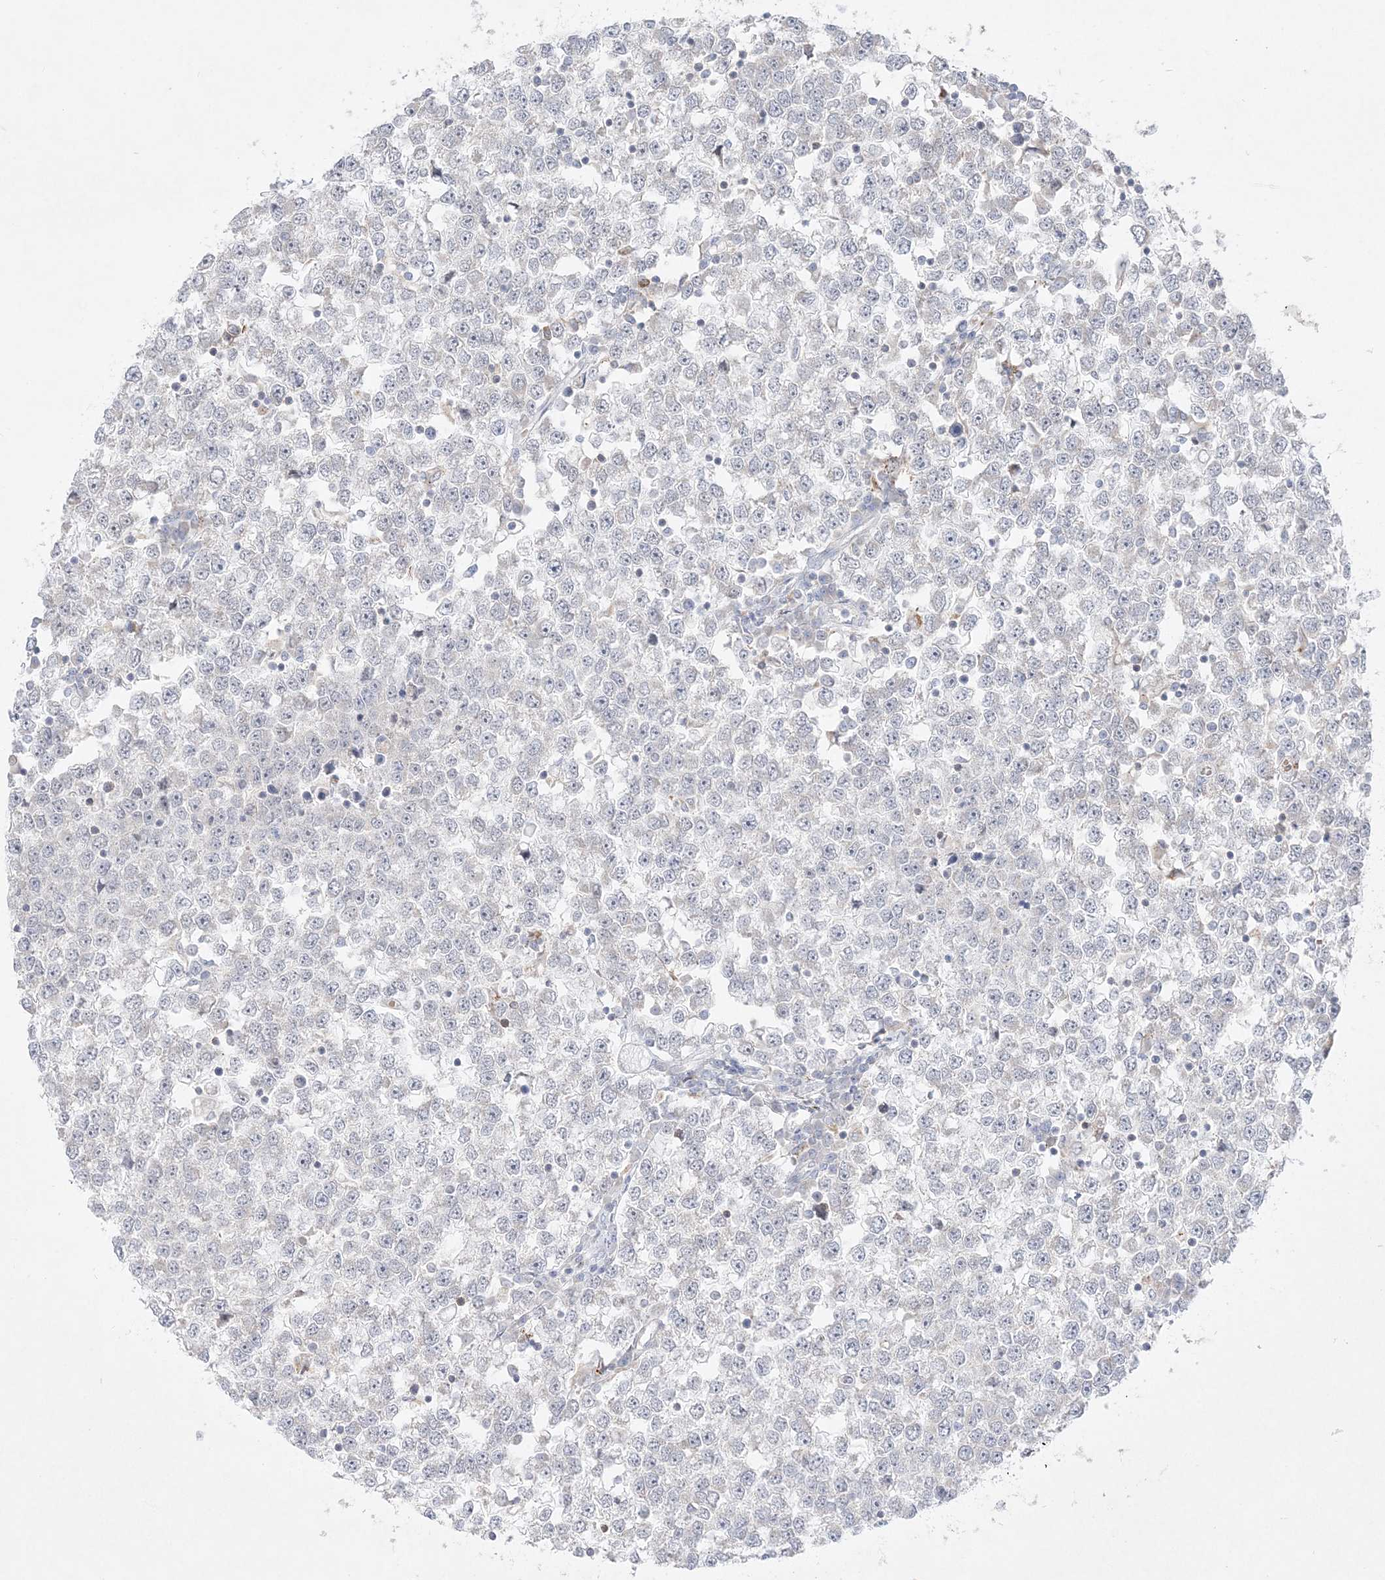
{"staining": {"intensity": "negative", "quantity": "none", "location": "none"}, "tissue": "testis cancer", "cell_type": "Tumor cells", "image_type": "cancer", "snomed": [{"axis": "morphology", "description": "Seminoma, NOS"}, {"axis": "topography", "description": "Testis"}], "caption": "IHC of testis seminoma displays no expression in tumor cells. (DAB IHC with hematoxylin counter stain).", "gene": "CLNK", "patient": {"sex": "male", "age": 65}}